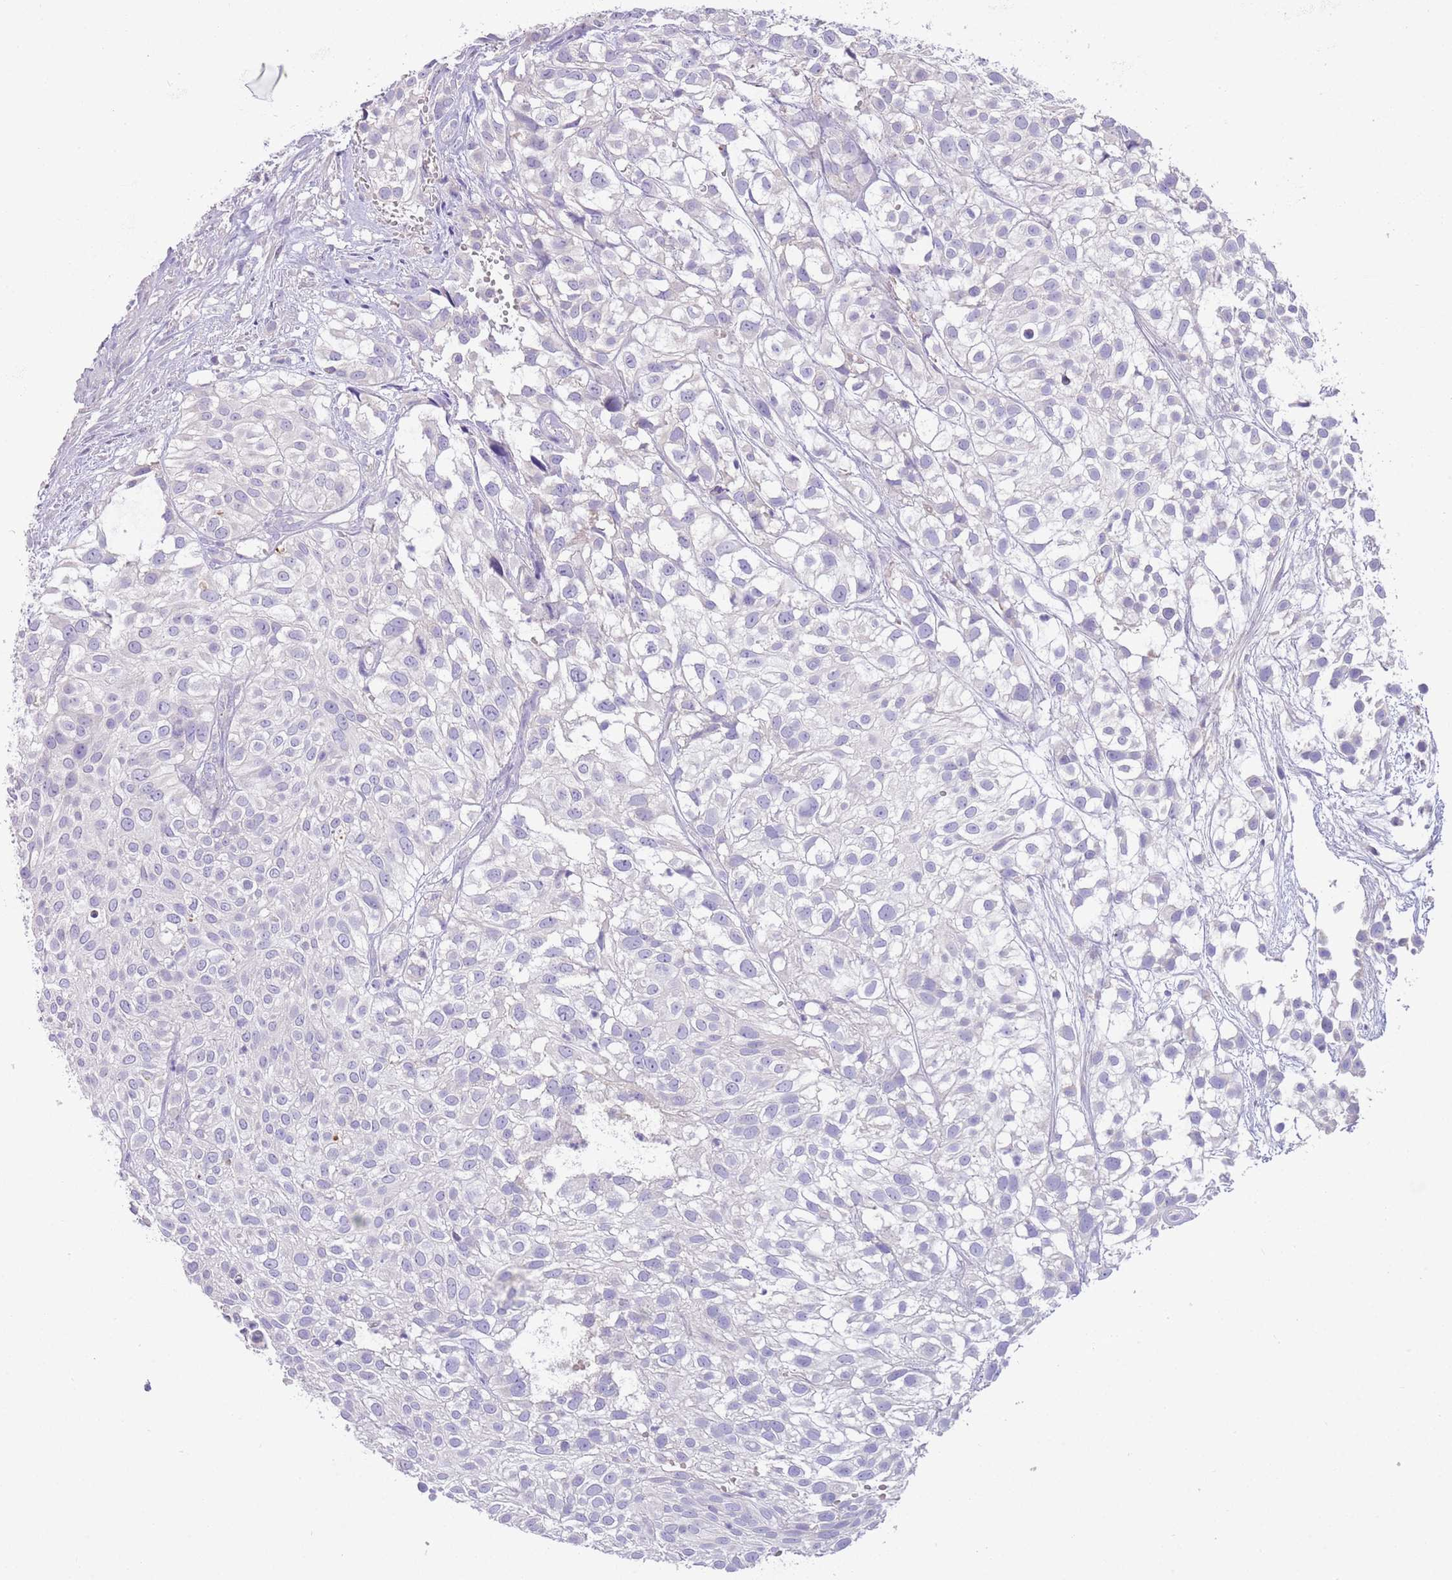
{"staining": {"intensity": "negative", "quantity": "none", "location": "none"}, "tissue": "urothelial cancer", "cell_type": "Tumor cells", "image_type": "cancer", "snomed": [{"axis": "morphology", "description": "Urothelial carcinoma, High grade"}, {"axis": "topography", "description": "Urinary bladder"}], "caption": "This photomicrograph is of urothelial carcinoma (high-grade) stained with immunohistochemistry (IHC) to label a protein in brown with the nuclei are counter-stained blue. There is no expression in tumor cells.", "gene": "SFTPA1", "patient": {"sex": "male", "age": 56}}